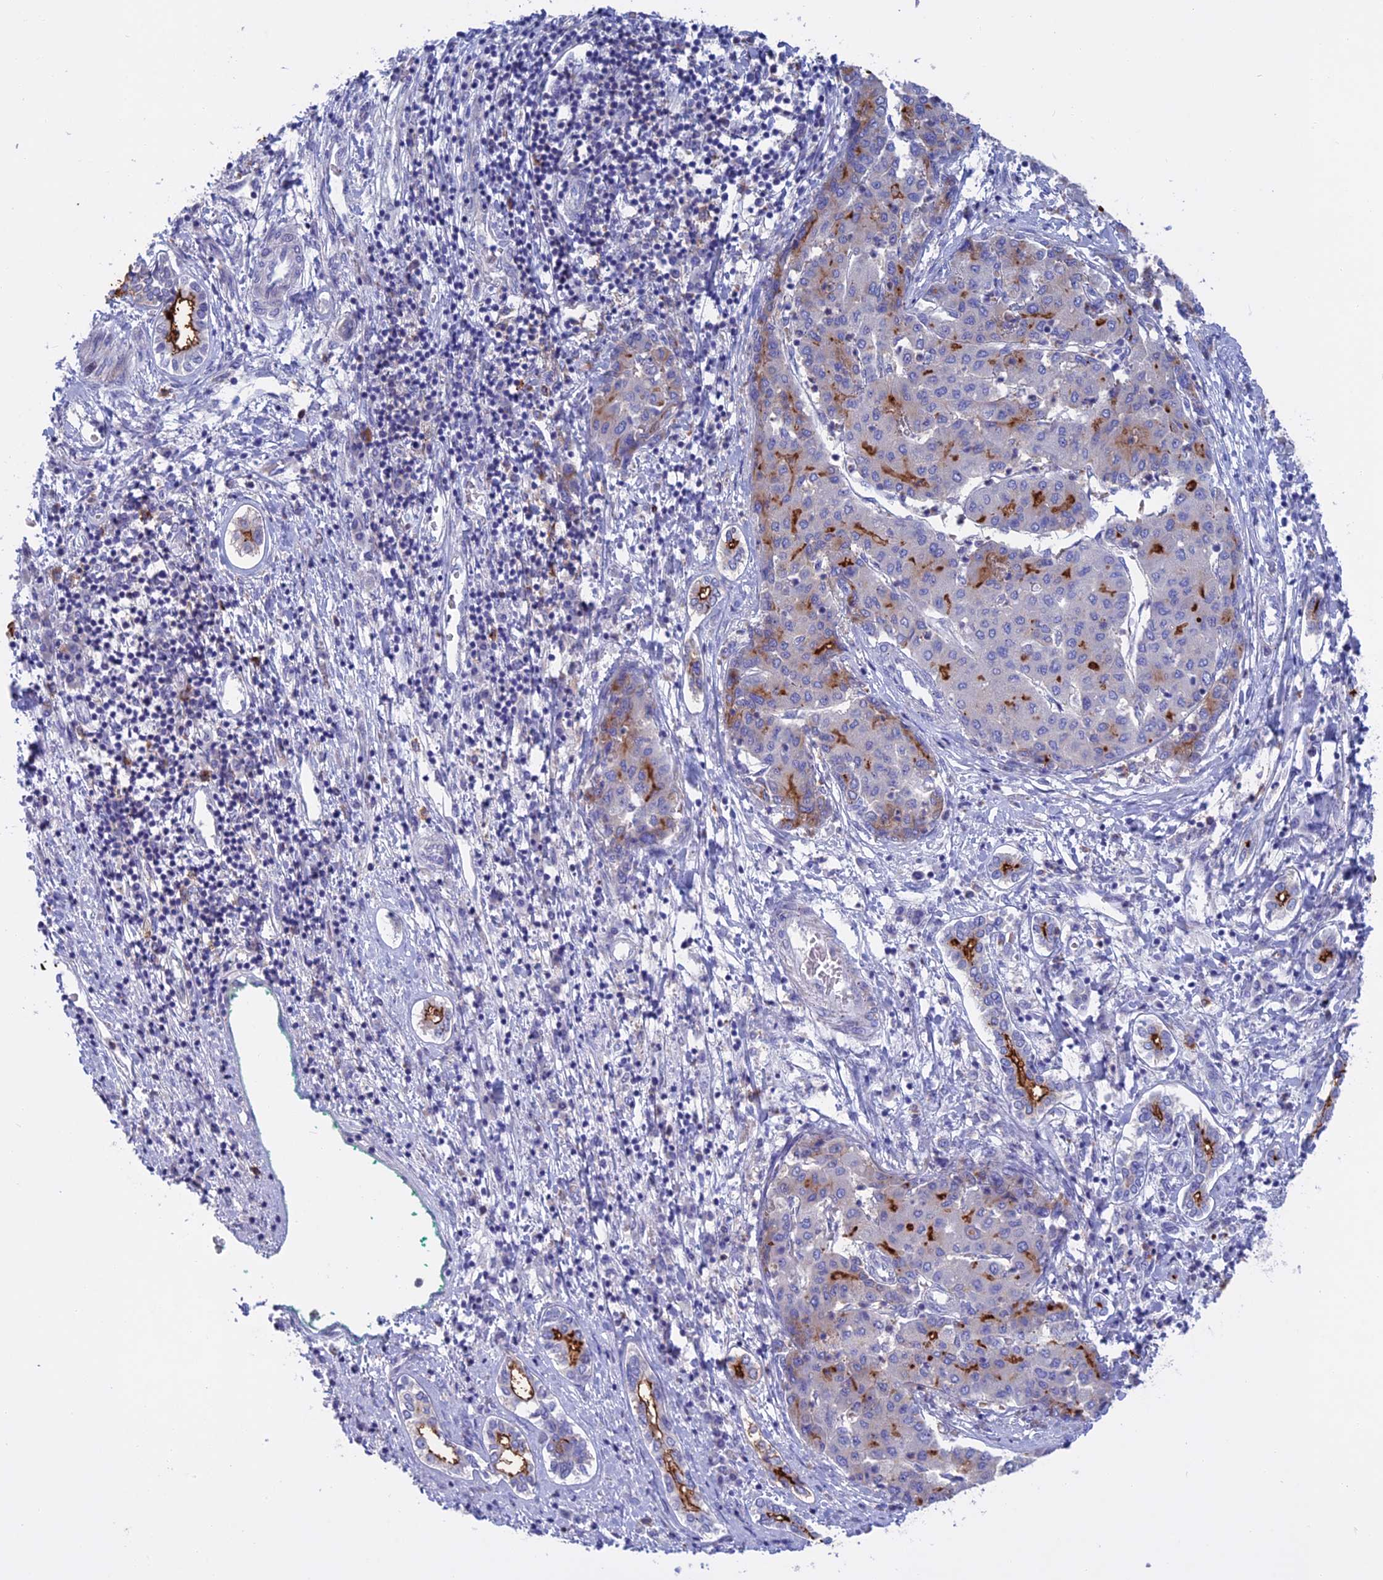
{"staining": {"intensity": "strong", "quantity": "<25%", "location": "cytoplasmic/membranous"}, "tissue": "liver cancer", "cell_type": "Tumor cells", "image_type": "cancer", "snomed": [{"axis": "morphology", "description": "Carcinoma, Hepatocellular, NOS"}, {"axis": "topography", "description": "Liver"}], "caption": "Immunohistochemical staining of human hepatocellular carcinoma (liver) reveals medium levels of strong cytoplasmic/membranous protein staining in about <25% of tumor cells. (DAB (3,3'-diaminobenzidine) = brown stain, brightfield microscopy at high magnification).", "gene": "SLC2A6", "patient": {"sex": "male", "age": 65}}